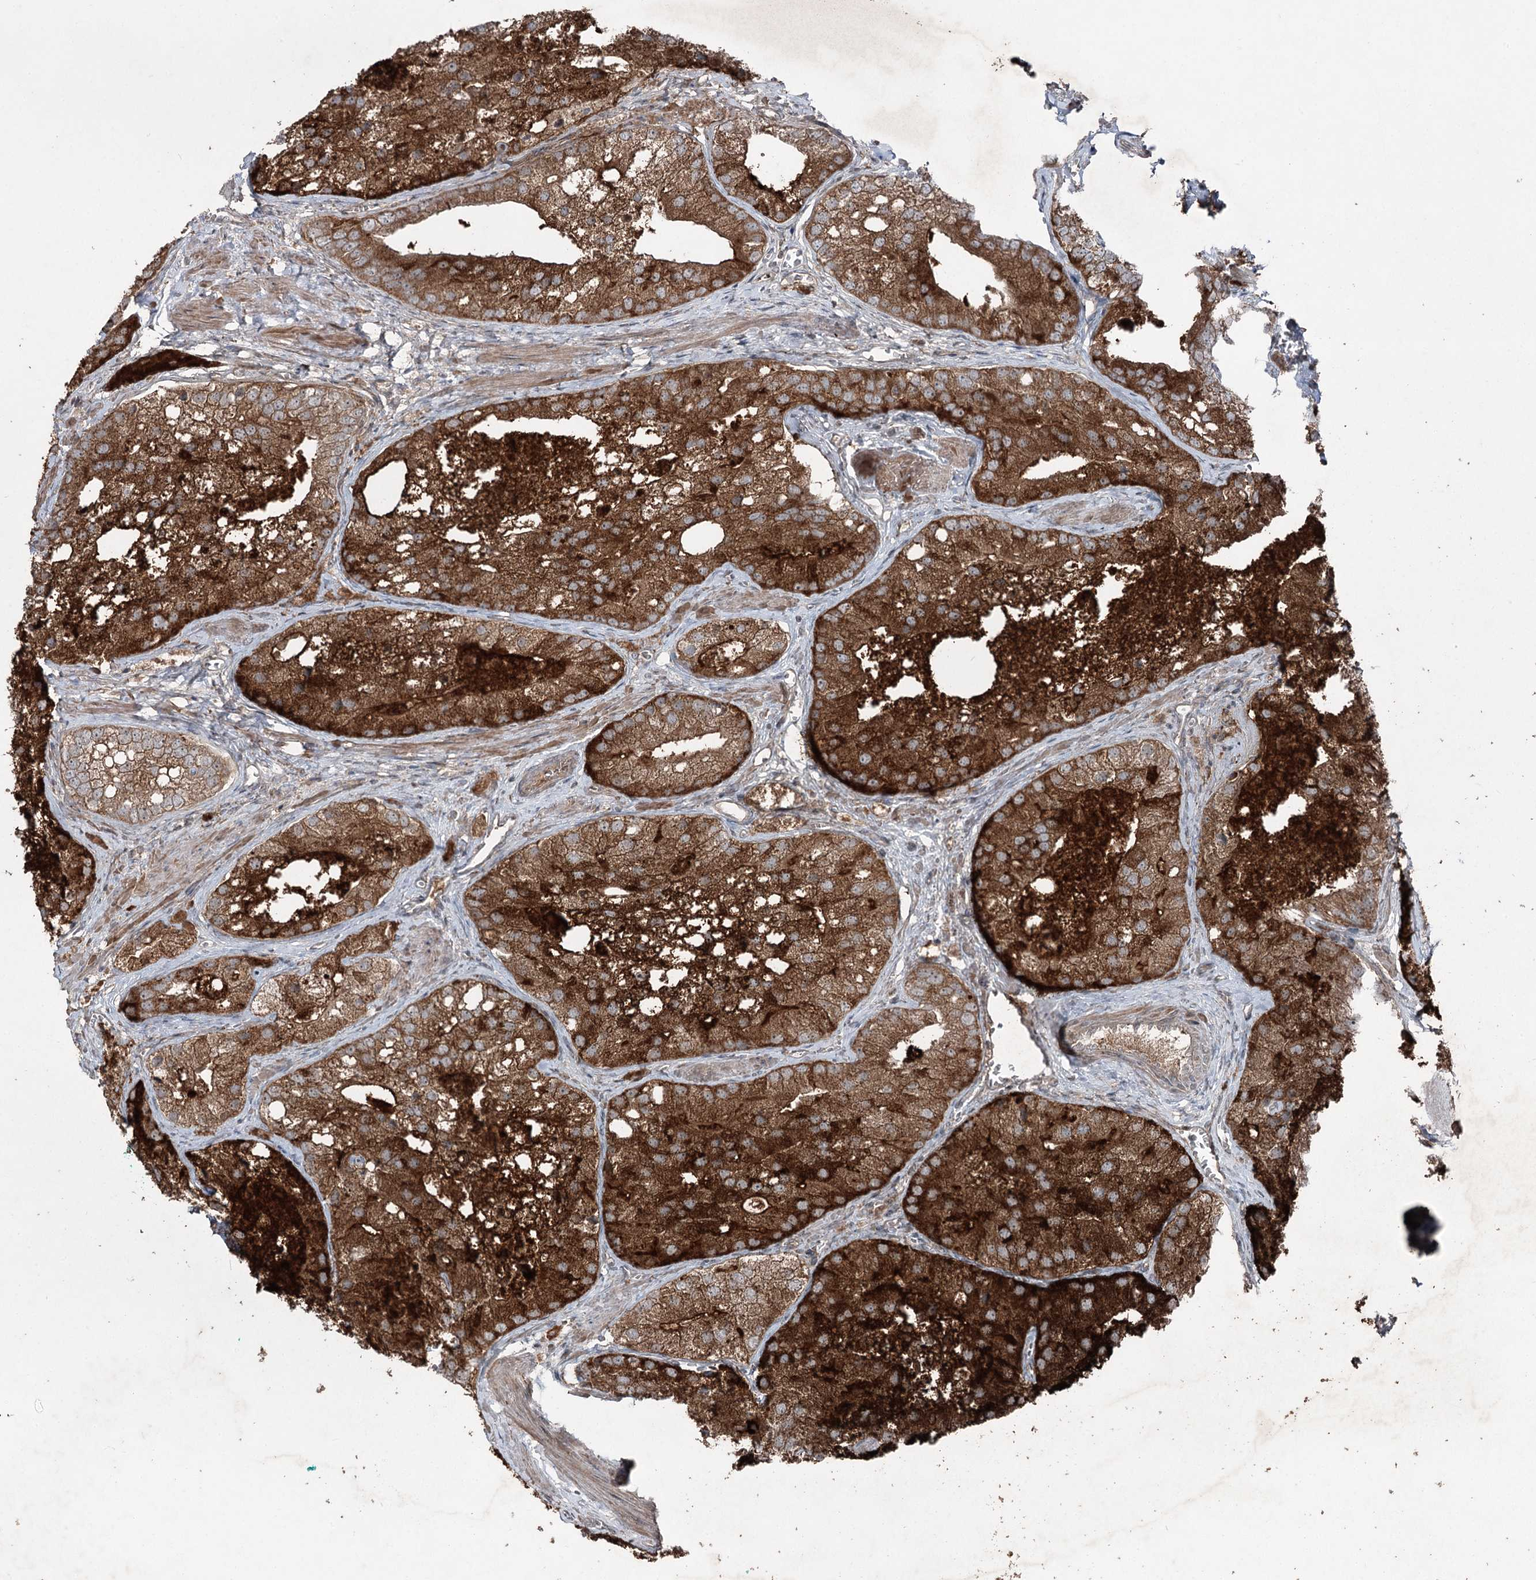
{"staining": {"intensity": "strong", "quantity": ">75%", "location": "cytoplasmic/membranous"}, "tissue": "prostate cancer", "cell_type": "Tumor cells", "image_type": "cancer", "snomed": [{"axis": "morphology", "description": "Adenocarcinoma, Low grade"}, {"axis": "topography", "description": "Prostate"}], "caption": "Protein staining demonstrates strong cytoplasmic/membranous staining in about >75% of tumor cells in adenocarcinoma (low-grade) (prostate).", "gene": "MAPK8IP2", "patient": {"sex": "male", "age": 69}}